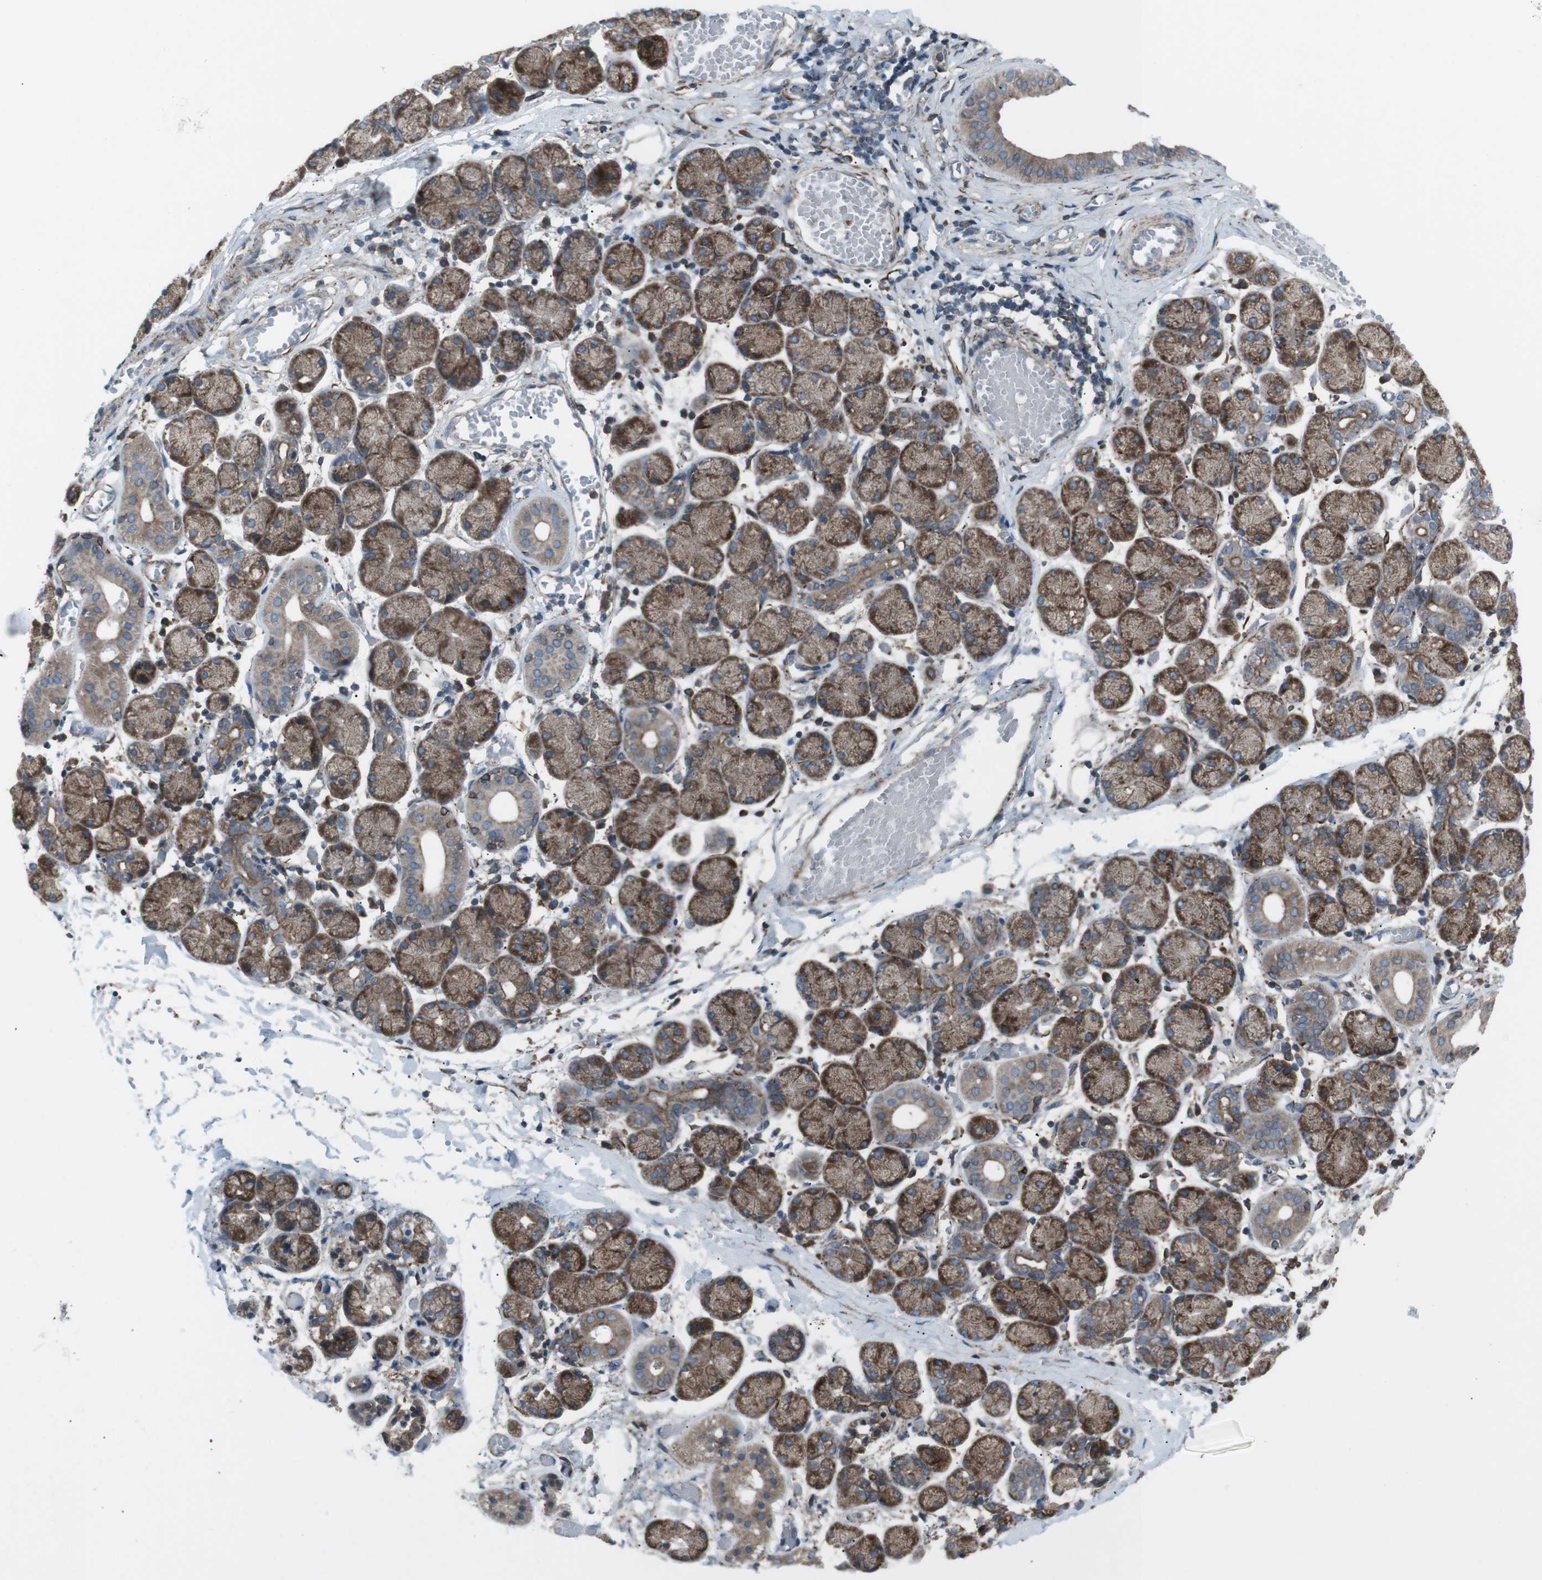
{"staining": {"intensity": "moderate", "quantity": ">75%", "location": "cytoplasmic/membranous"}, "tissue": "salivary gland", "cell_type": "Glandular cells", "image_type": "normal", "snomed": [{"axis": "morphology", "description": "Normal tissue, NOS"}, {"axis": "topography", "description": "Salivary gland"}], "caption": "High-magnification brightfield microscopy of benign salivary gland stained with DAB (3,3'-diaminobenzidine) (brown) and counterstained with hematoxylin (blue). glandular cells exhibit moderate cytoplasmic/membranous positivity is appreciated in about>75% of cells.", "gene": "LNPK", "patient": {"sex": "female", "age": 24}}